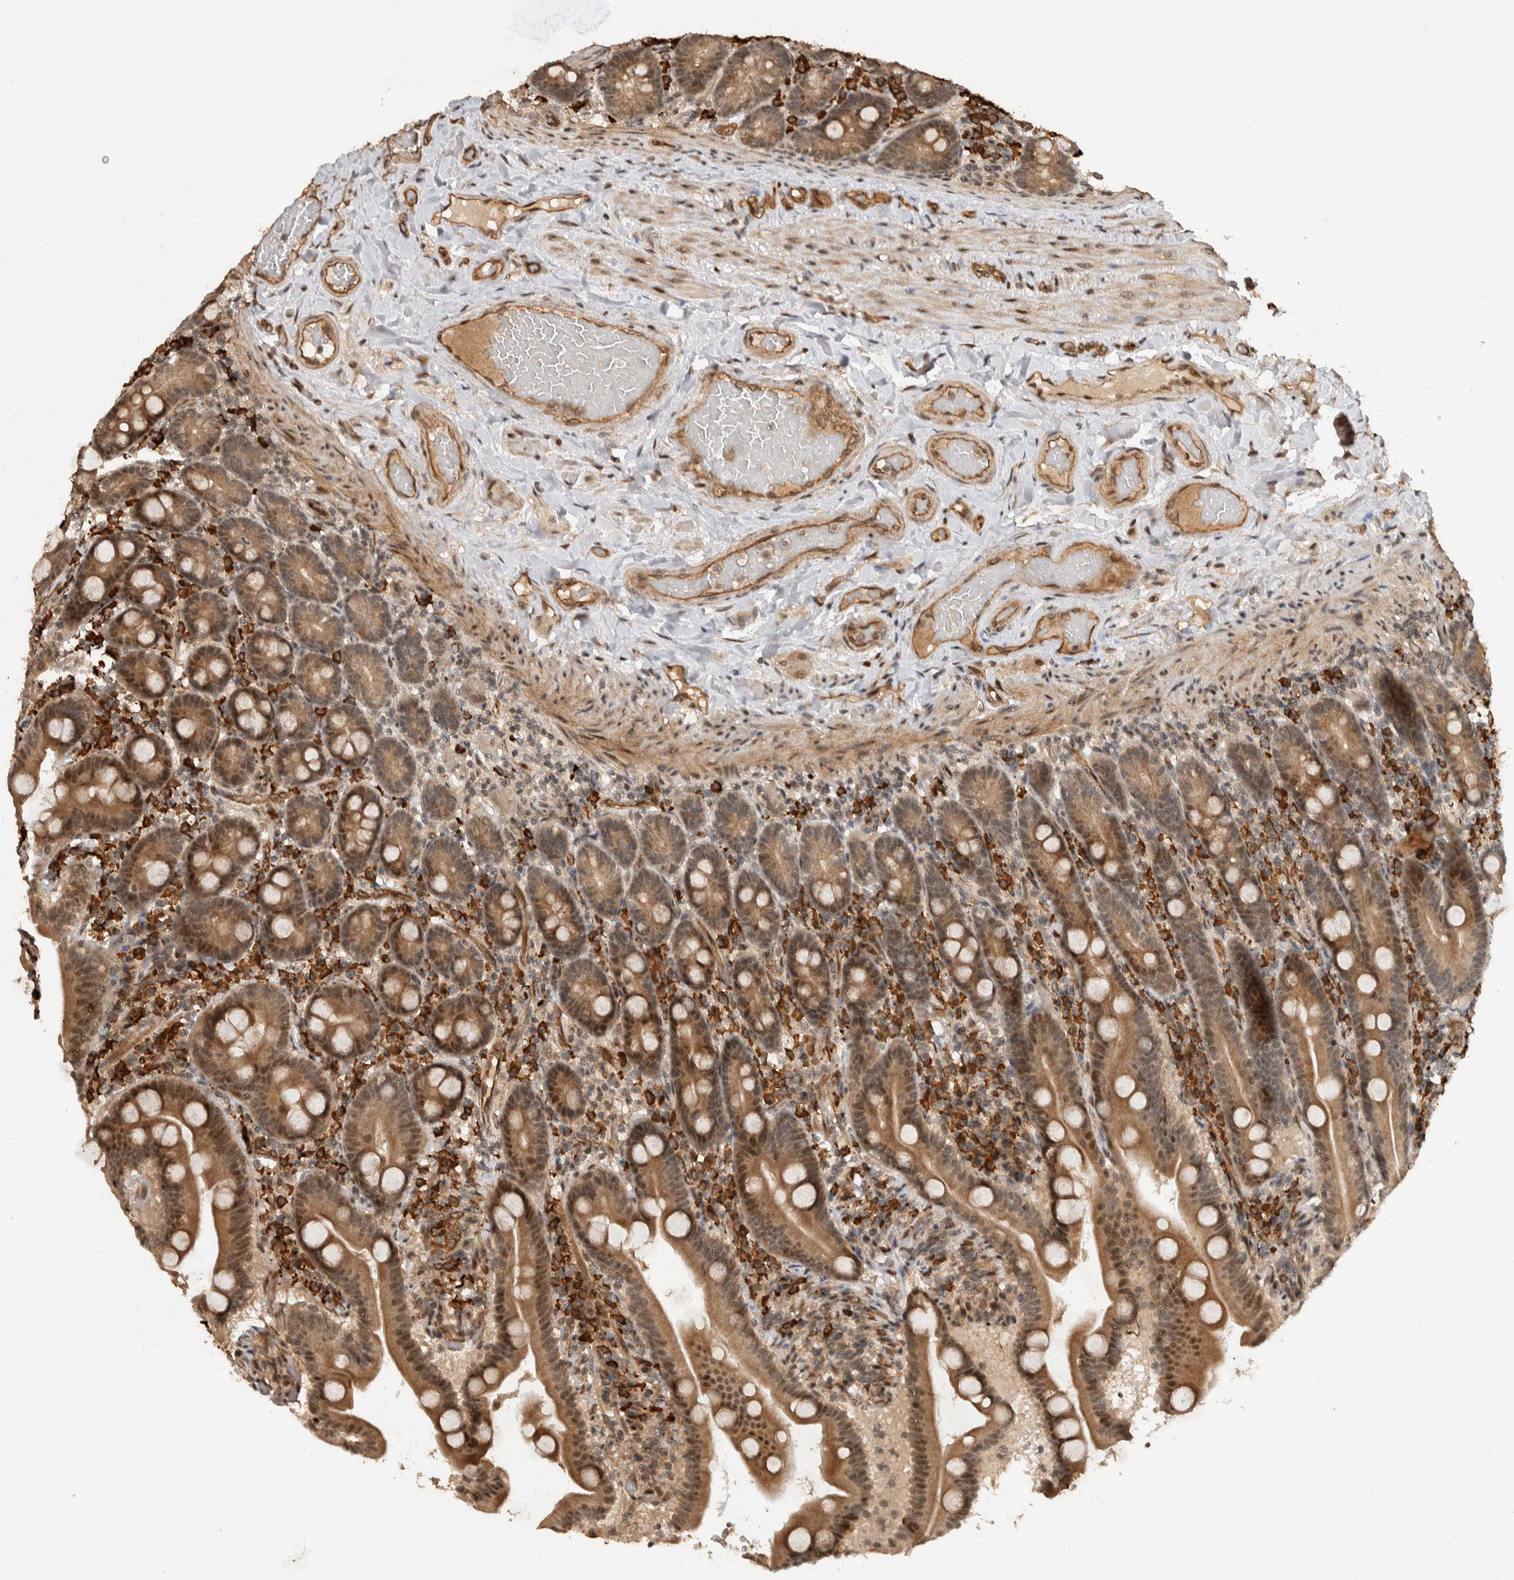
{"staining": {"intensity": "moderate", "quantity": ">75%", "location": "cytoplasmic/membranous,nuclear"}, "tissue": "duodenum", "cell_type": "Glandular cells", "image_type": "normal", "snomed": [{"axis": "morphology", "description": "Normal tissue, NOS"}, {"axis": "topography", "description": "Duodenum"}], "caption": "Approximately >75% of glandular cells in unremarkable duodenum display moderate cytoplasmic/membranous,nuclear protein positivity as visualized by brown immunohistochemical staining.", "gene": "TOR1B", "patient": {"sex": "male", "age": 54}}